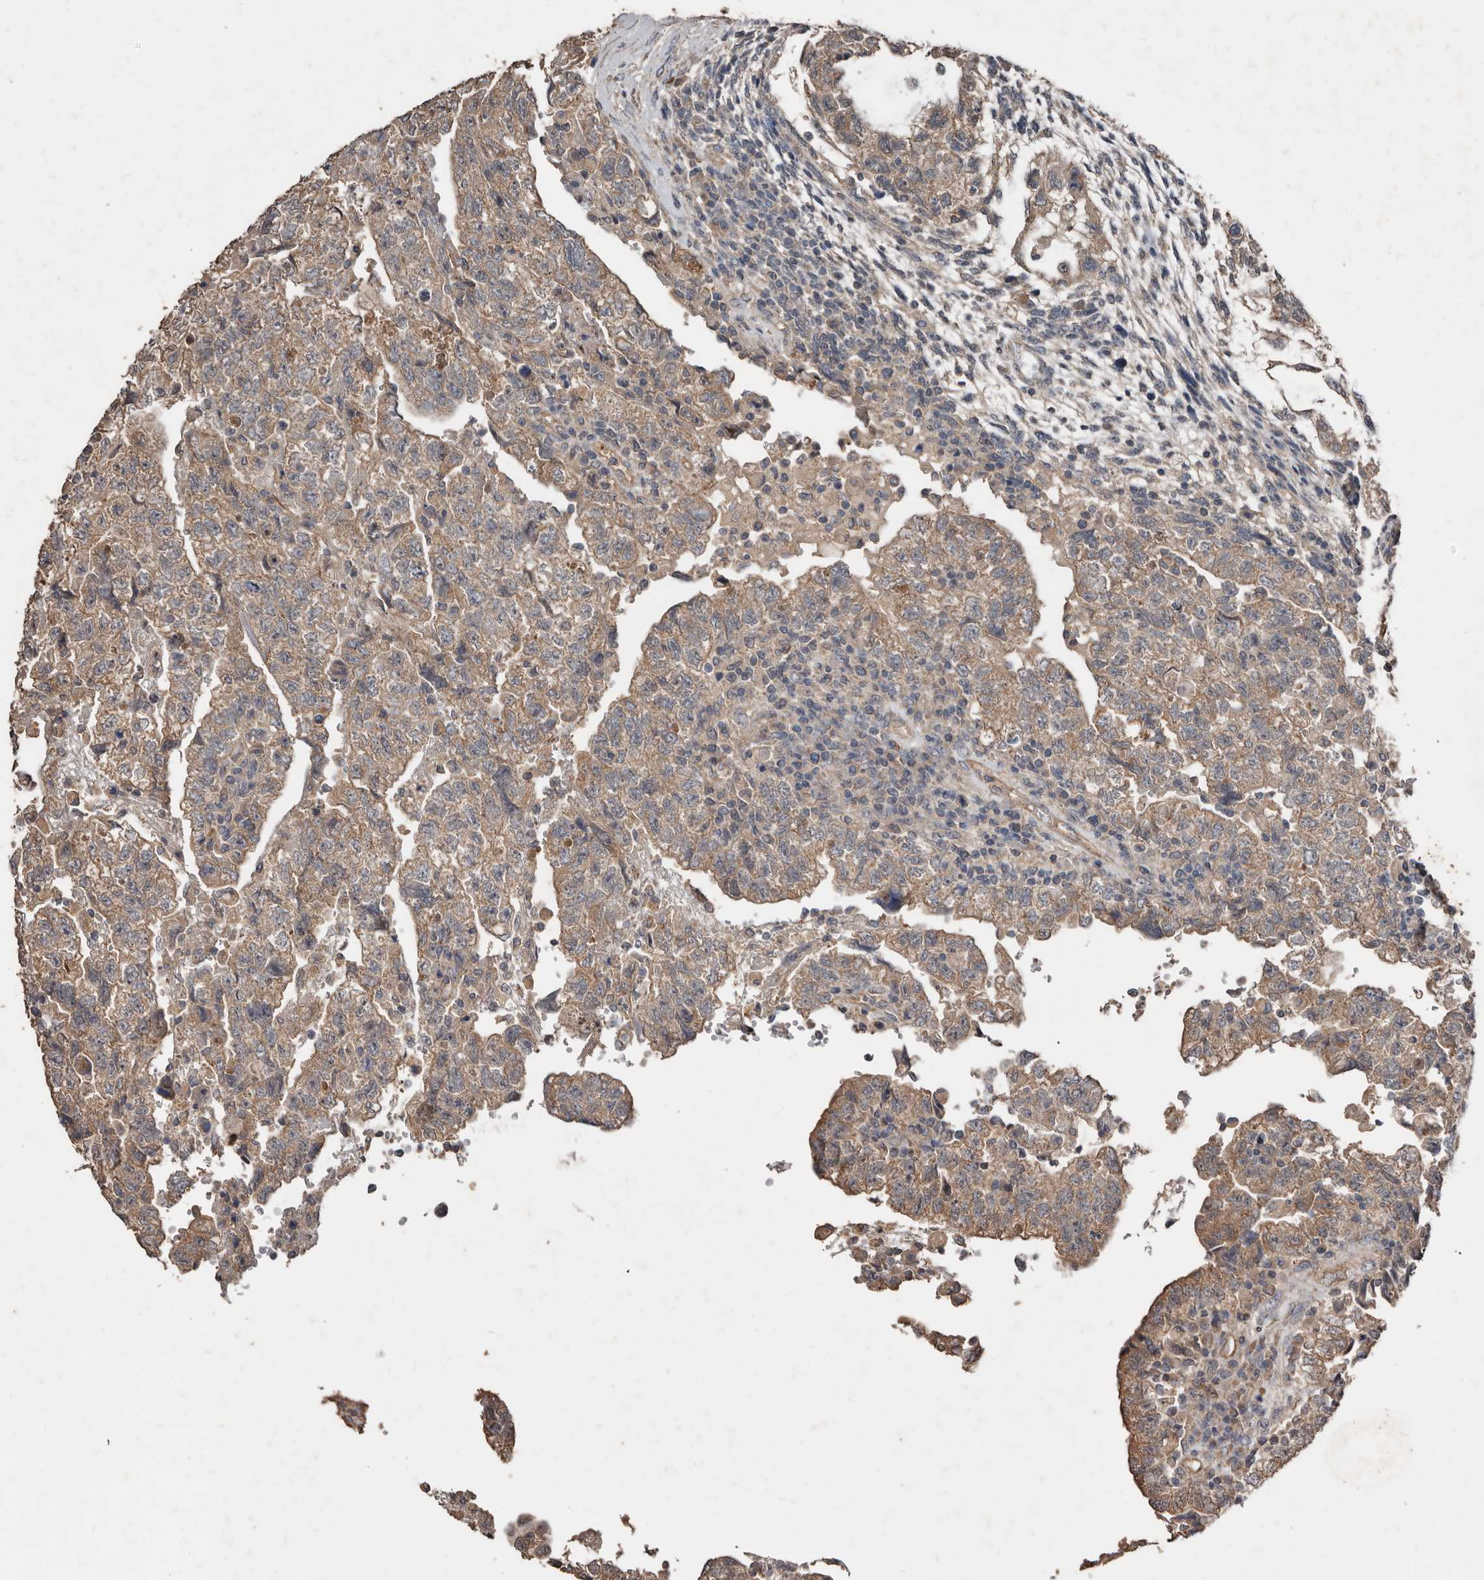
{"staining": {"intensity": "weak", "quantity": ">75%", "location": "cytoplasmic/membranous"}, "tissue": "testis cancer", "cell_type": "Tumor cells", "image_type": "cancer", "snomed": [{"axis": "morphology", "description": "Normal tissue, NOS"}, {"axis": "morphology", "description": "Carcinoma, Embryonal, NOS"}, {"axis": "topography", "description": "Testis"}], "caption": "Testis embryonal carcinoma was stained to show a protein in brown. There is low levels of weak cytoplasmic/membranous staining in approximately >75% of tumor cells.", "gene": "HYAL4", "patient": {"sex": "male", "age": 36}}